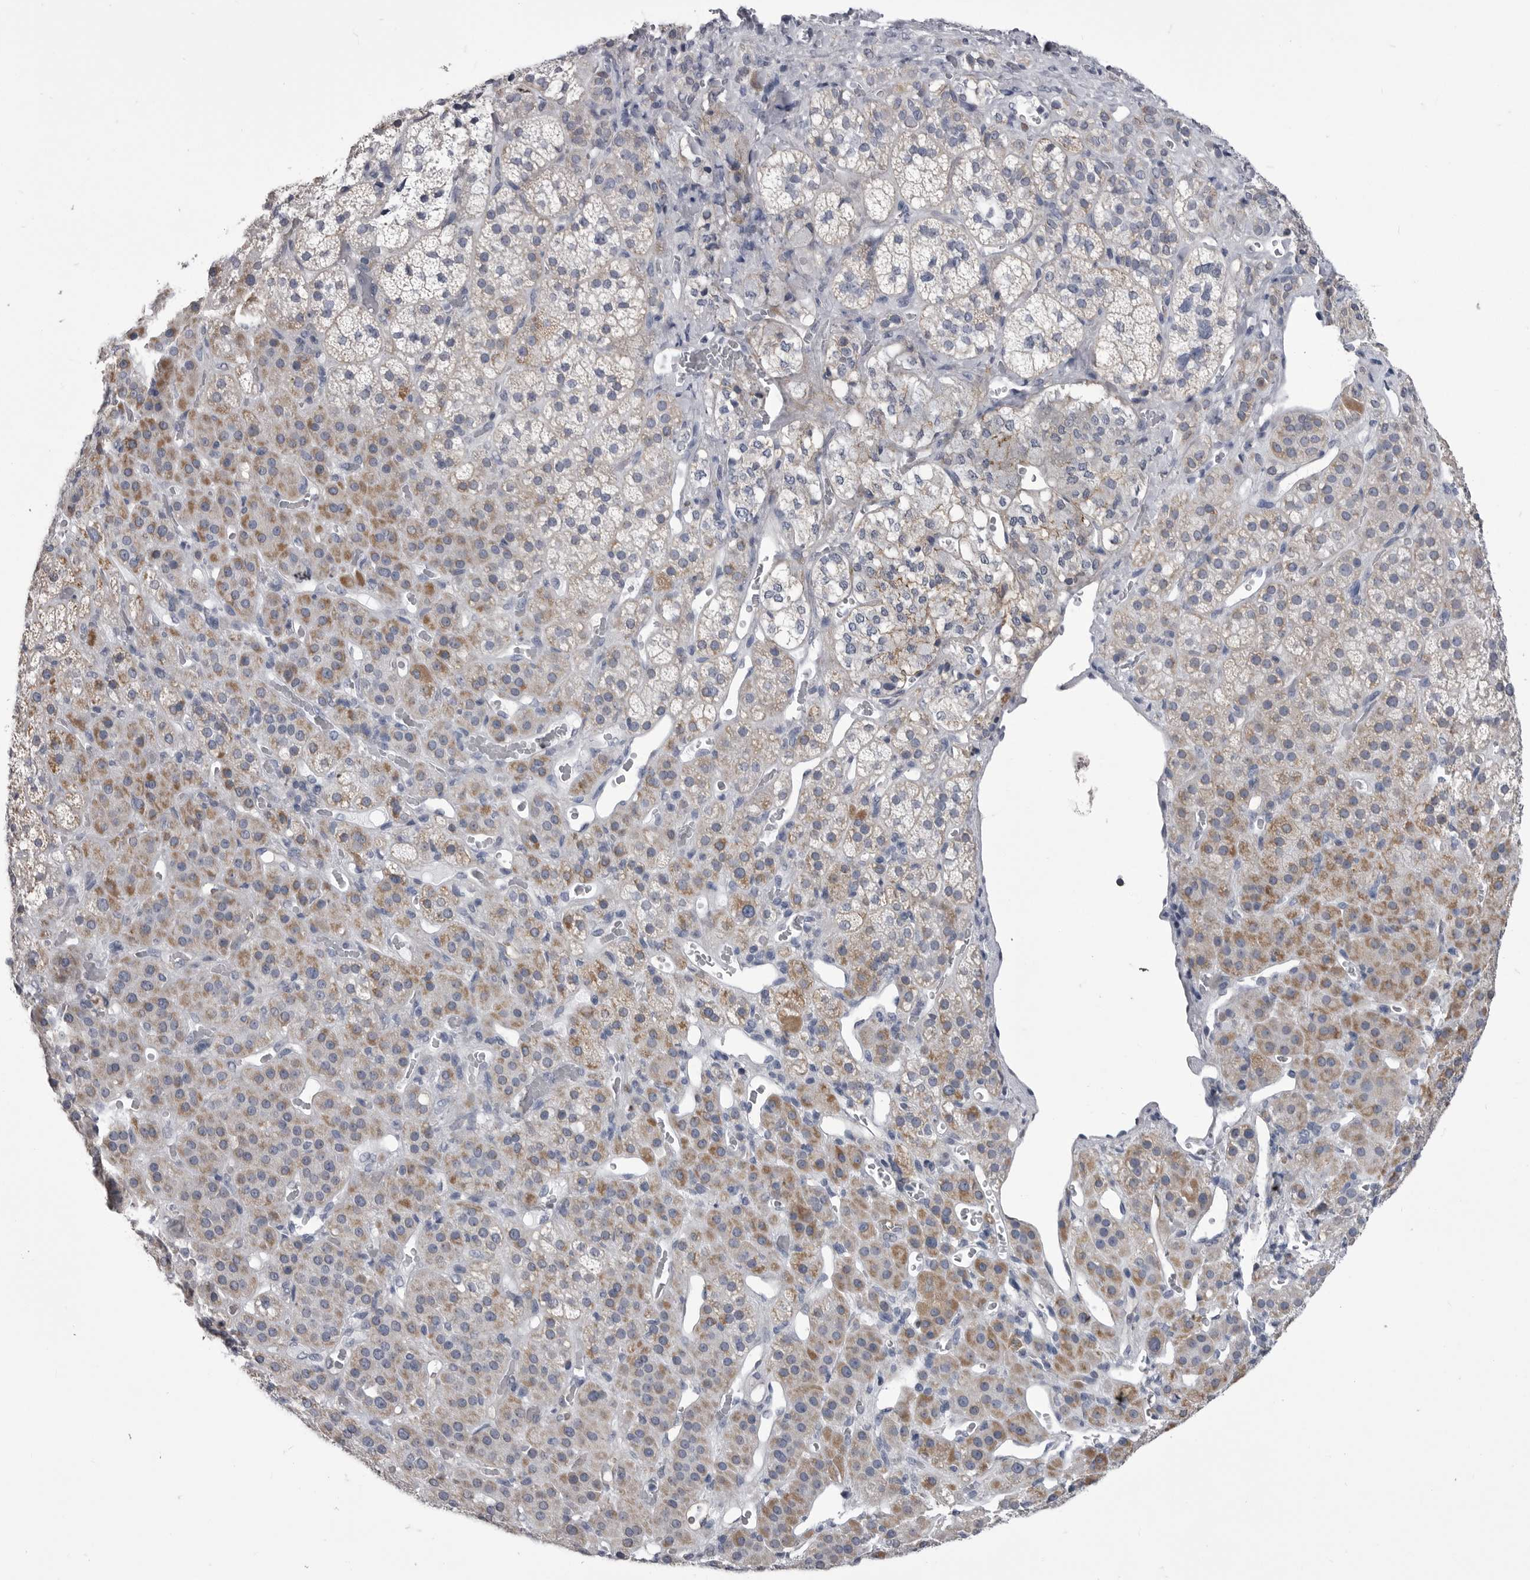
{"staining": {"intensity": "moderate", "quantity": "25%-75%", "location": "cytoplasmic/membranous"}, "tissue": "adrenal gland", "cell_type": "Glandular cells", "image_type": "normal", "snomed": [{"axis": "morphology", "description": "Normal tissue, NOS"}, {"axis": "topography", "description": "Adrenal gland"}], "caption": "This is an image of IHC staining of unremarkable adrenal gland, which shows moderate positivity in the cytoplasmic/membranous of glandular cells.", "gene": "OPLAH", "patient": {"sex": "male", "age": 57}}